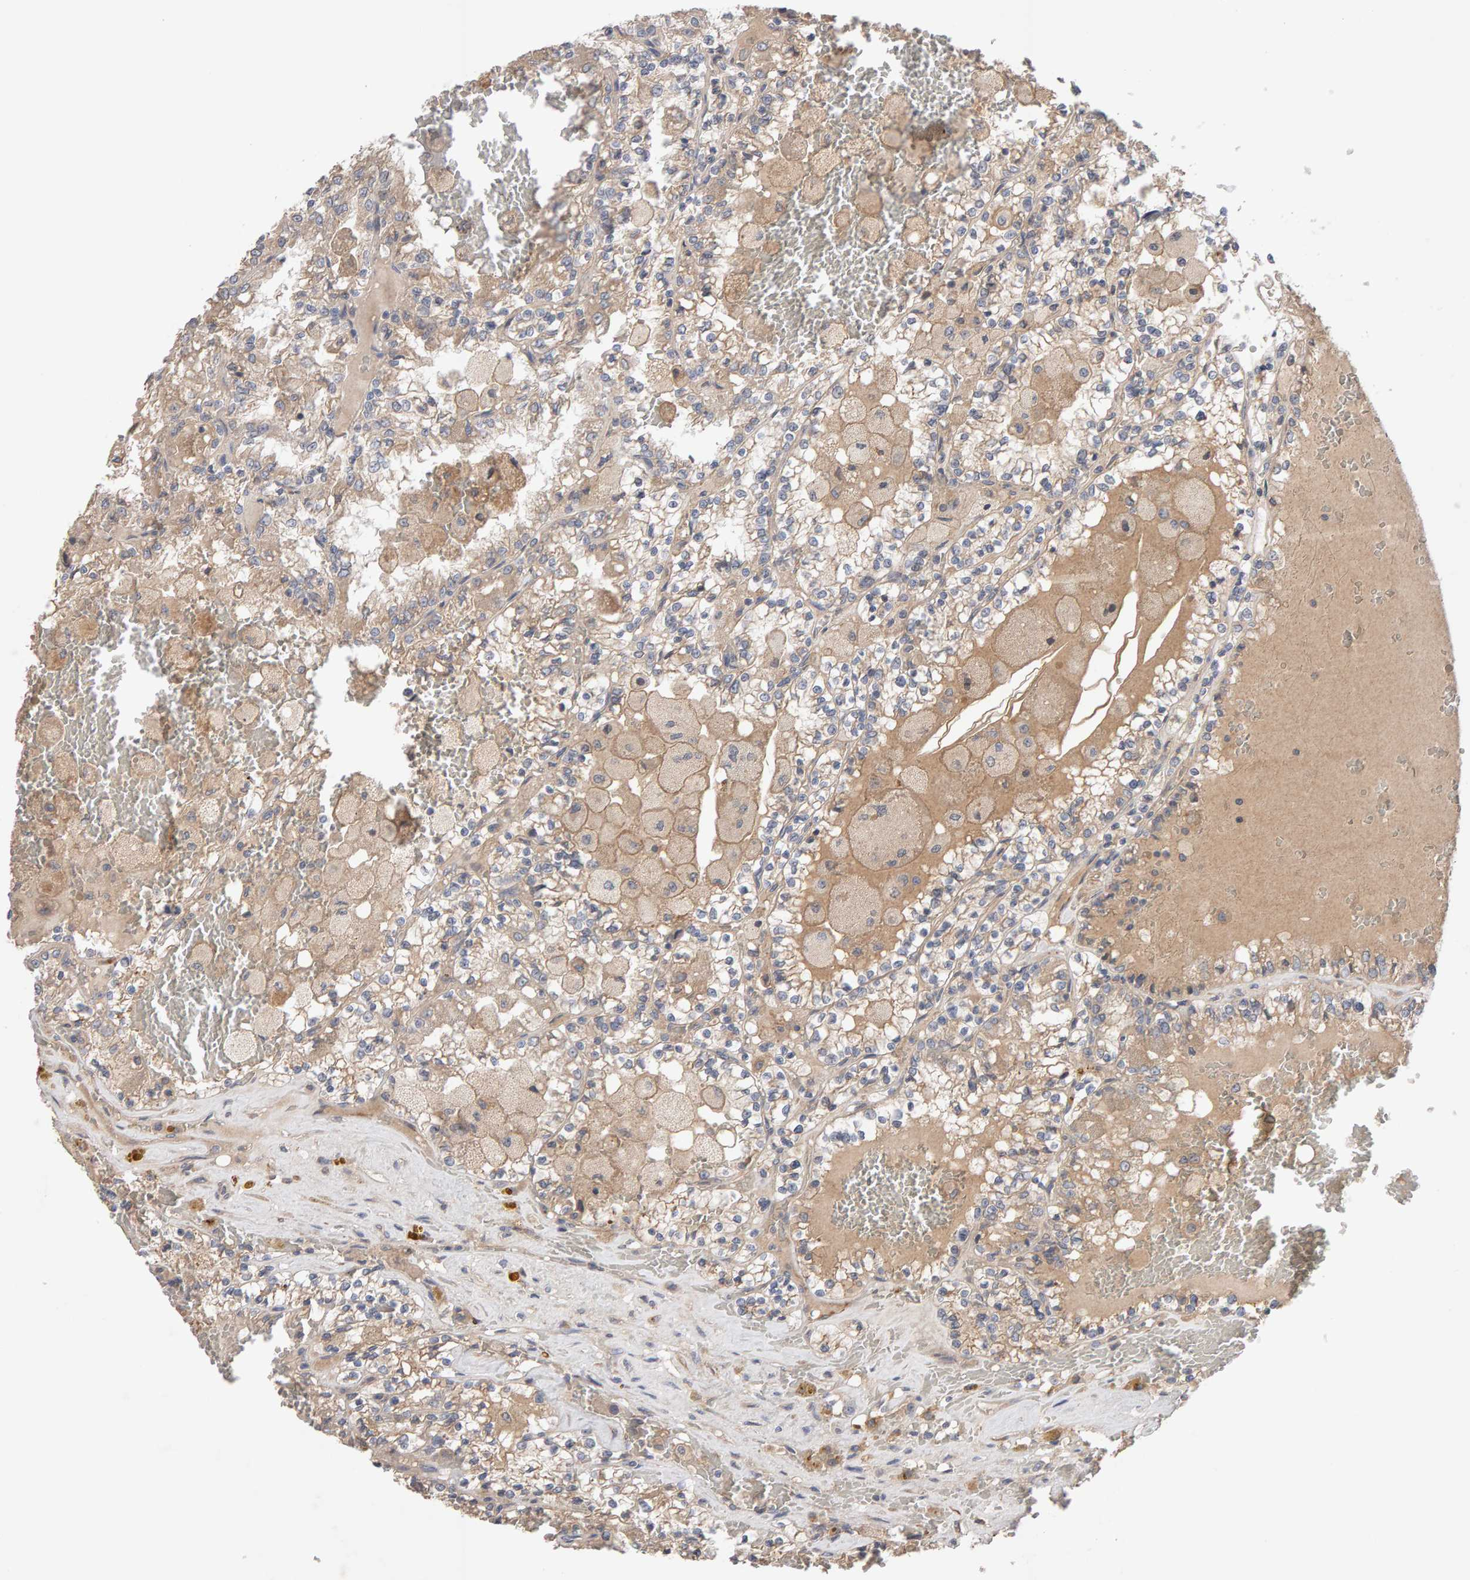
{"staining": {"intensity": "weak", "quantity": ">75%", "location": "cytoplasmic/membranous"}, "tissue": "renal cancer", "cell_type": "Tumor cells", "image_type": "cancer", "snomed": [{"axis": "morphology", "description": "Adenocarcinoma, NOS"}, {"axis": "topography", "description": "Kidney"}], "caption": "DAB immunohistochemical staining of human renal cancer (adenocarcinoma) reveals weak cytoplasmic/membranous protein positivity in about >75% of tumor cells. The staining is performed using DAB (3,3'-diaminobenzidine) brown chromogen to label protein expression. The nuclei are counter-stained blue using hematoxylin.", "gene": "RNF19A", "patient": {"sex": "female", "age": 56}}